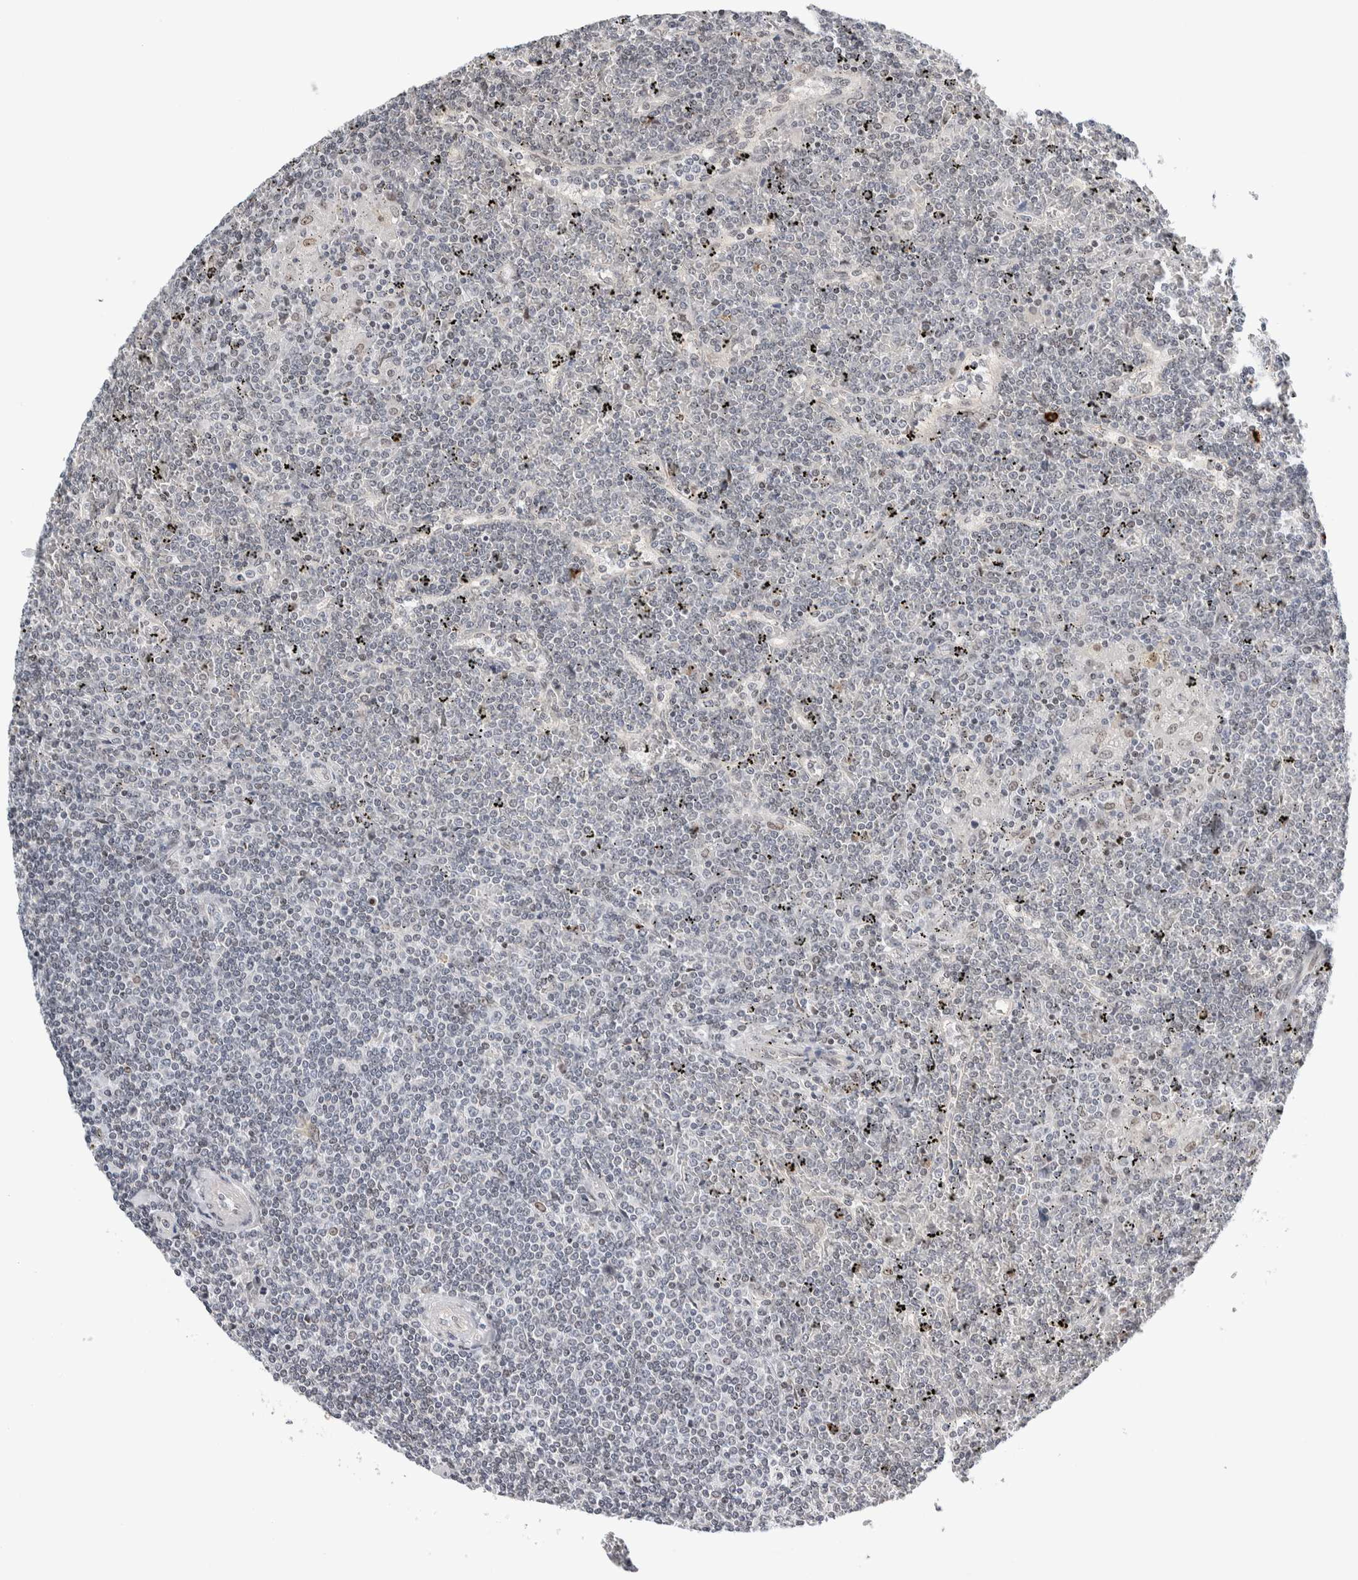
{"staining": {"intensity": "negative", "quantity": "none", "location": "none"}, "tissue": "lymphoma", "cell_type": "Tumor cells", "image_type": "cancer", "snomed": [{"axis": "morphology", "description": "Malignant lymphoma, non-Hodgkin's type, Low grade"}, {"axis": "topography", "description": "Spleen"}], "caption": "High magnification brightfield microscopy of malignant lymphoma, non-Hodgkin's type (low-grade) stained with DAB (3,3'-diaminobenzidine) (brown) and counterstained with hematoxylin (blue): tumor cells show no significant positivity. (DAB immunohistochemistry (IHC) visualized using brightfield microscopy, high magnification).", "gene": "NEUROD1", "patient": {"sex": "female", "age": 19}}